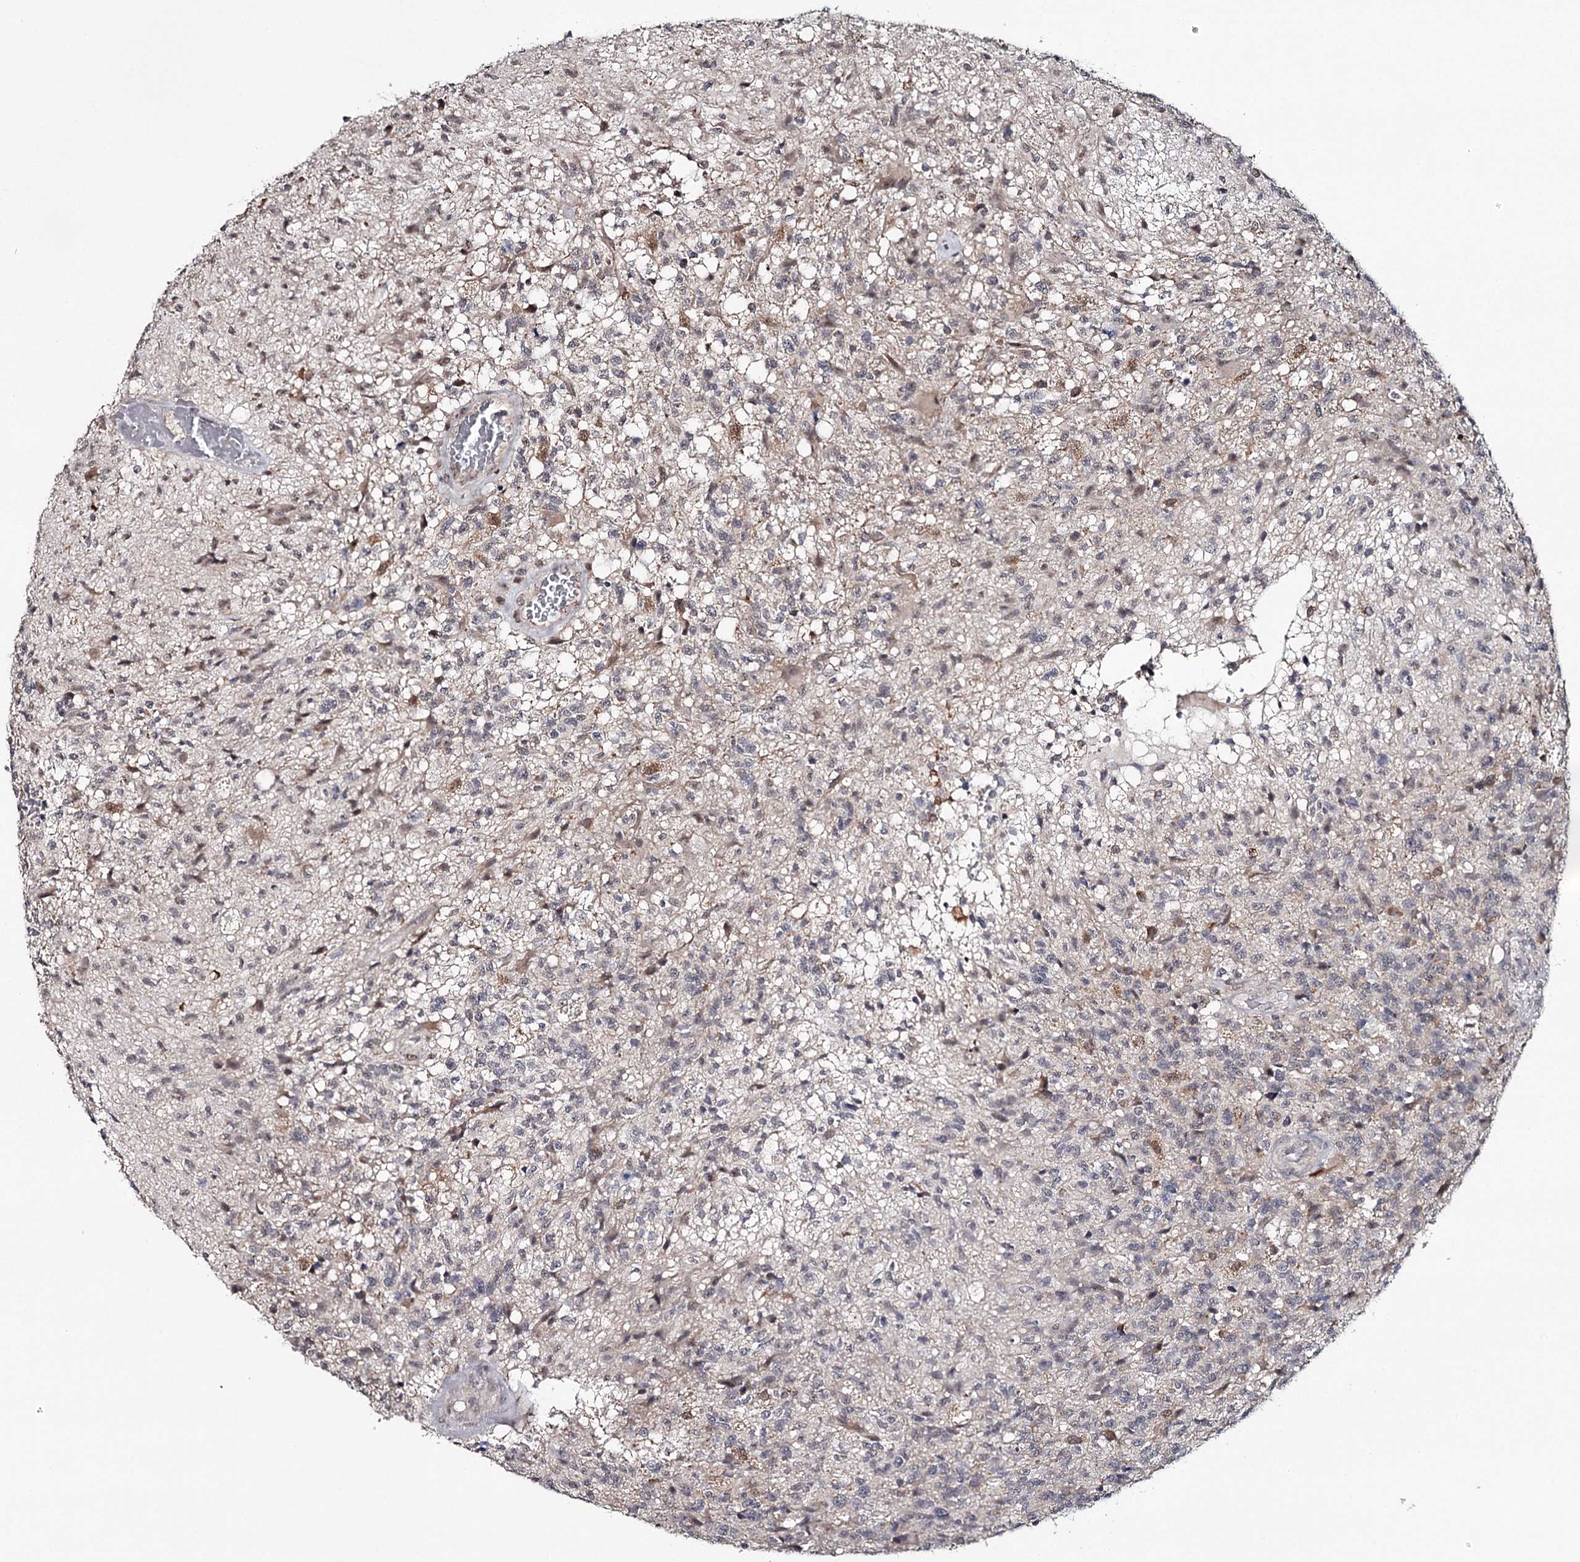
{"staining": {"intensity": "negative", "quantity": "none", "location": "none"}, "tissue": "glioma", "cell_type": "Tumor cells", "image_type": "cancer", "snomed": [{"axis": "morphology", "description": "Glioma, malignant, High grade"}, {"axis": "topography", "description": "Brain"}], "caption": "This histopathology image is of glioma stained with immunohistochemistry (IHC) to label a protein in brown with the nuclei are counter-stained blue. There is no staining in tumor cells.", "gene": "GTSF1", "patient": {"sex": "male", "age": 56}}